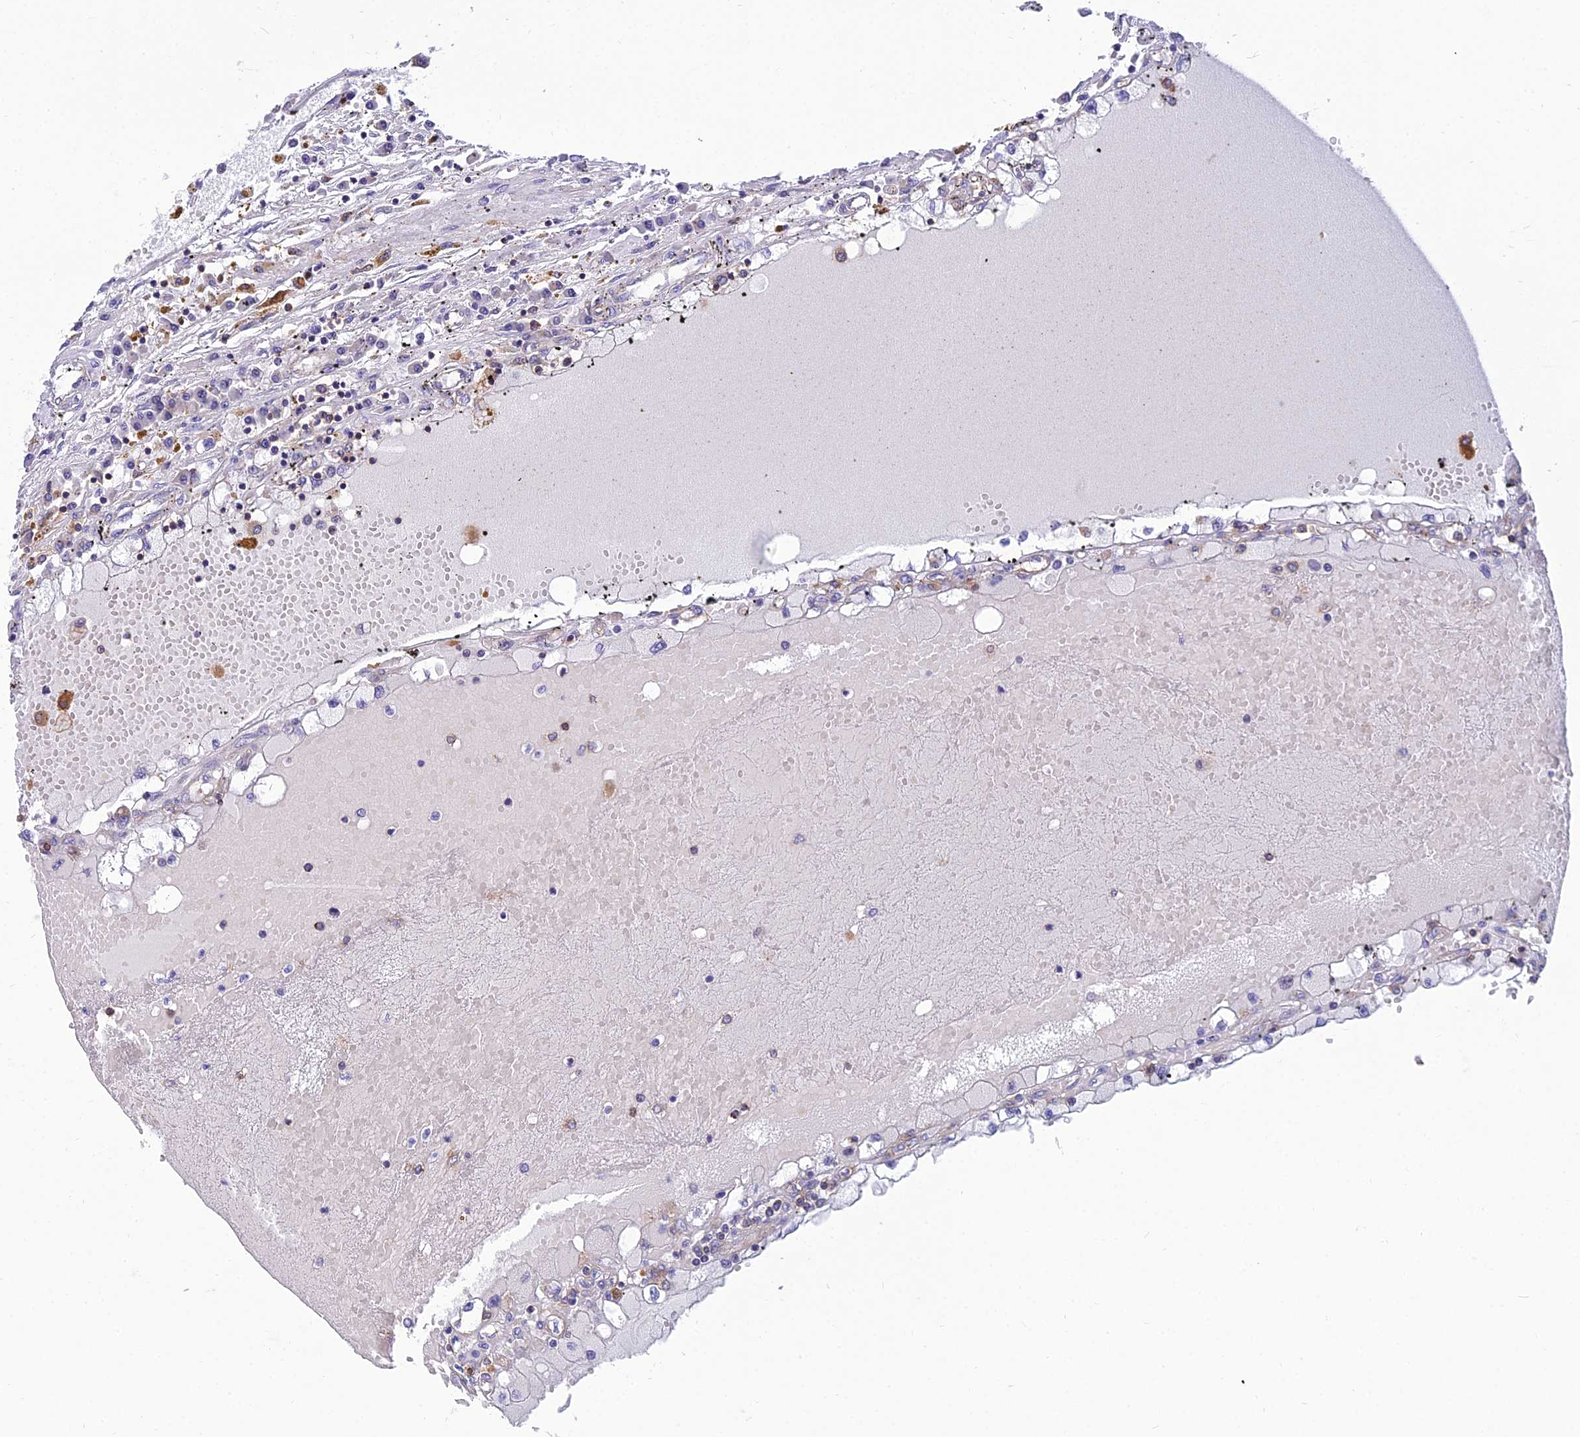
{"staining": {"intensity": "negative", "quantity": "none", "location": "none"}, "tissue": "renal cancer", "cell_type": "Tumor cells", "image_type": "cancer", "snomed": [{"axis": "morphology", "description": "Adenocarcinoma, NOS"}, {"axis": "topography", "description": "Kidney"}], "caption": "Immunohistochemical staining of human adenocarcinoma (renal) shows no significant expression in tumor cells. The staining is performed using DAB (3,3'-diaminobenzidine) brown chromogen with nuclei counter-stained in using hematoxylin.", "gene": "PPP1R18", "patient": {"sex": "male", "age": 56}}